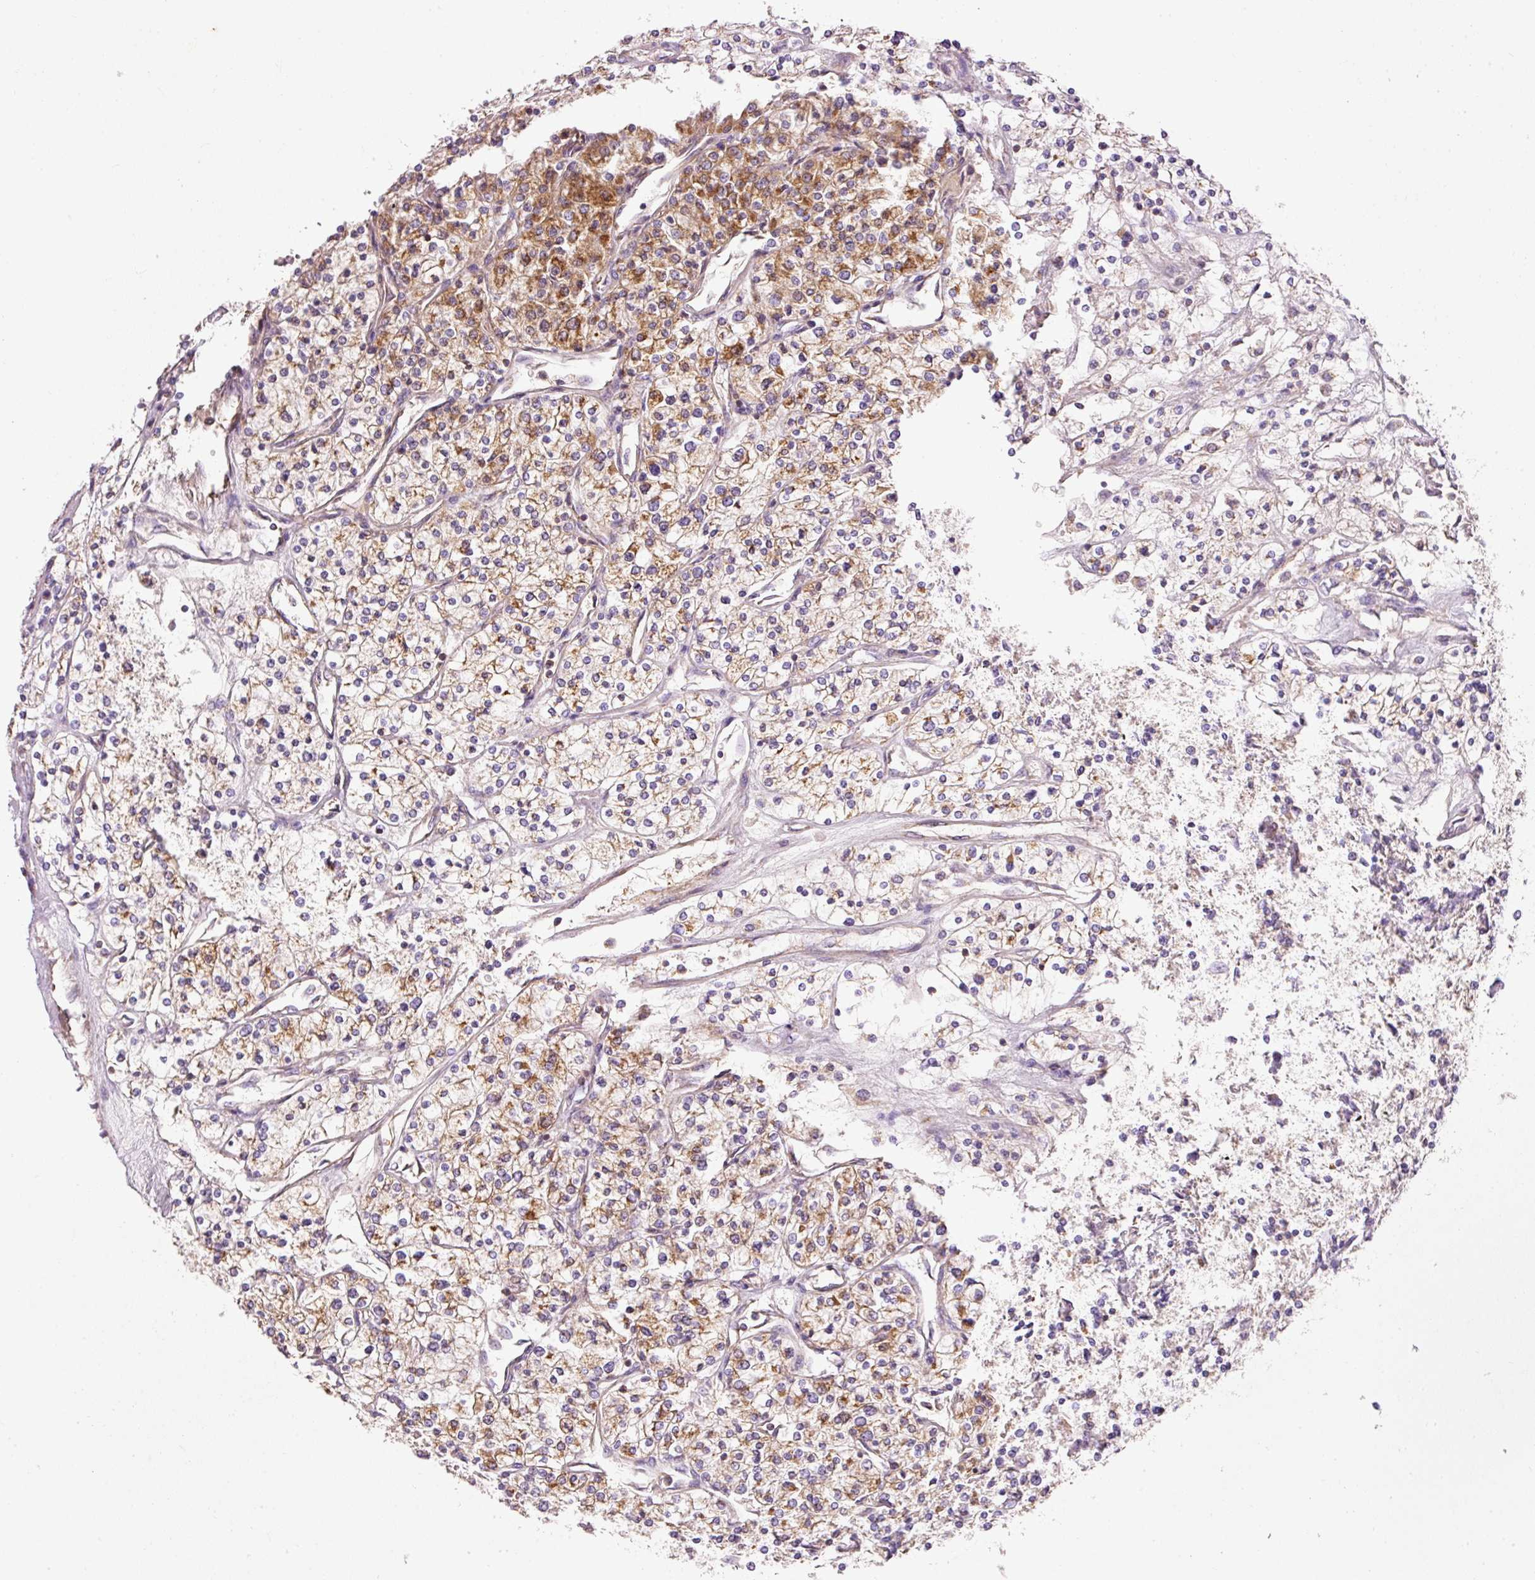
{"staining": {"intensity": "moderate", "quantity": "25%-75%", "location": "cytoplasmic/membranous"}, "tissue": "renal cancer", "cell_type": "Tumor cells", "image_type": "cancer", "snomed": [{"axis": "morphology", "description": "Adenocarcinoma, NOS"}, {"axis": "topography", "description": "Kidney"}], "caption": "Immunohistochemical staining of renal cancer (adenocarcinoma) shows medium levels of moderate cytoplasmic/membranous protein staining in approximately 25%-75% of tumor cells.", "gene": "IMMT", "patient": {"sex": "male", "age": 80}}